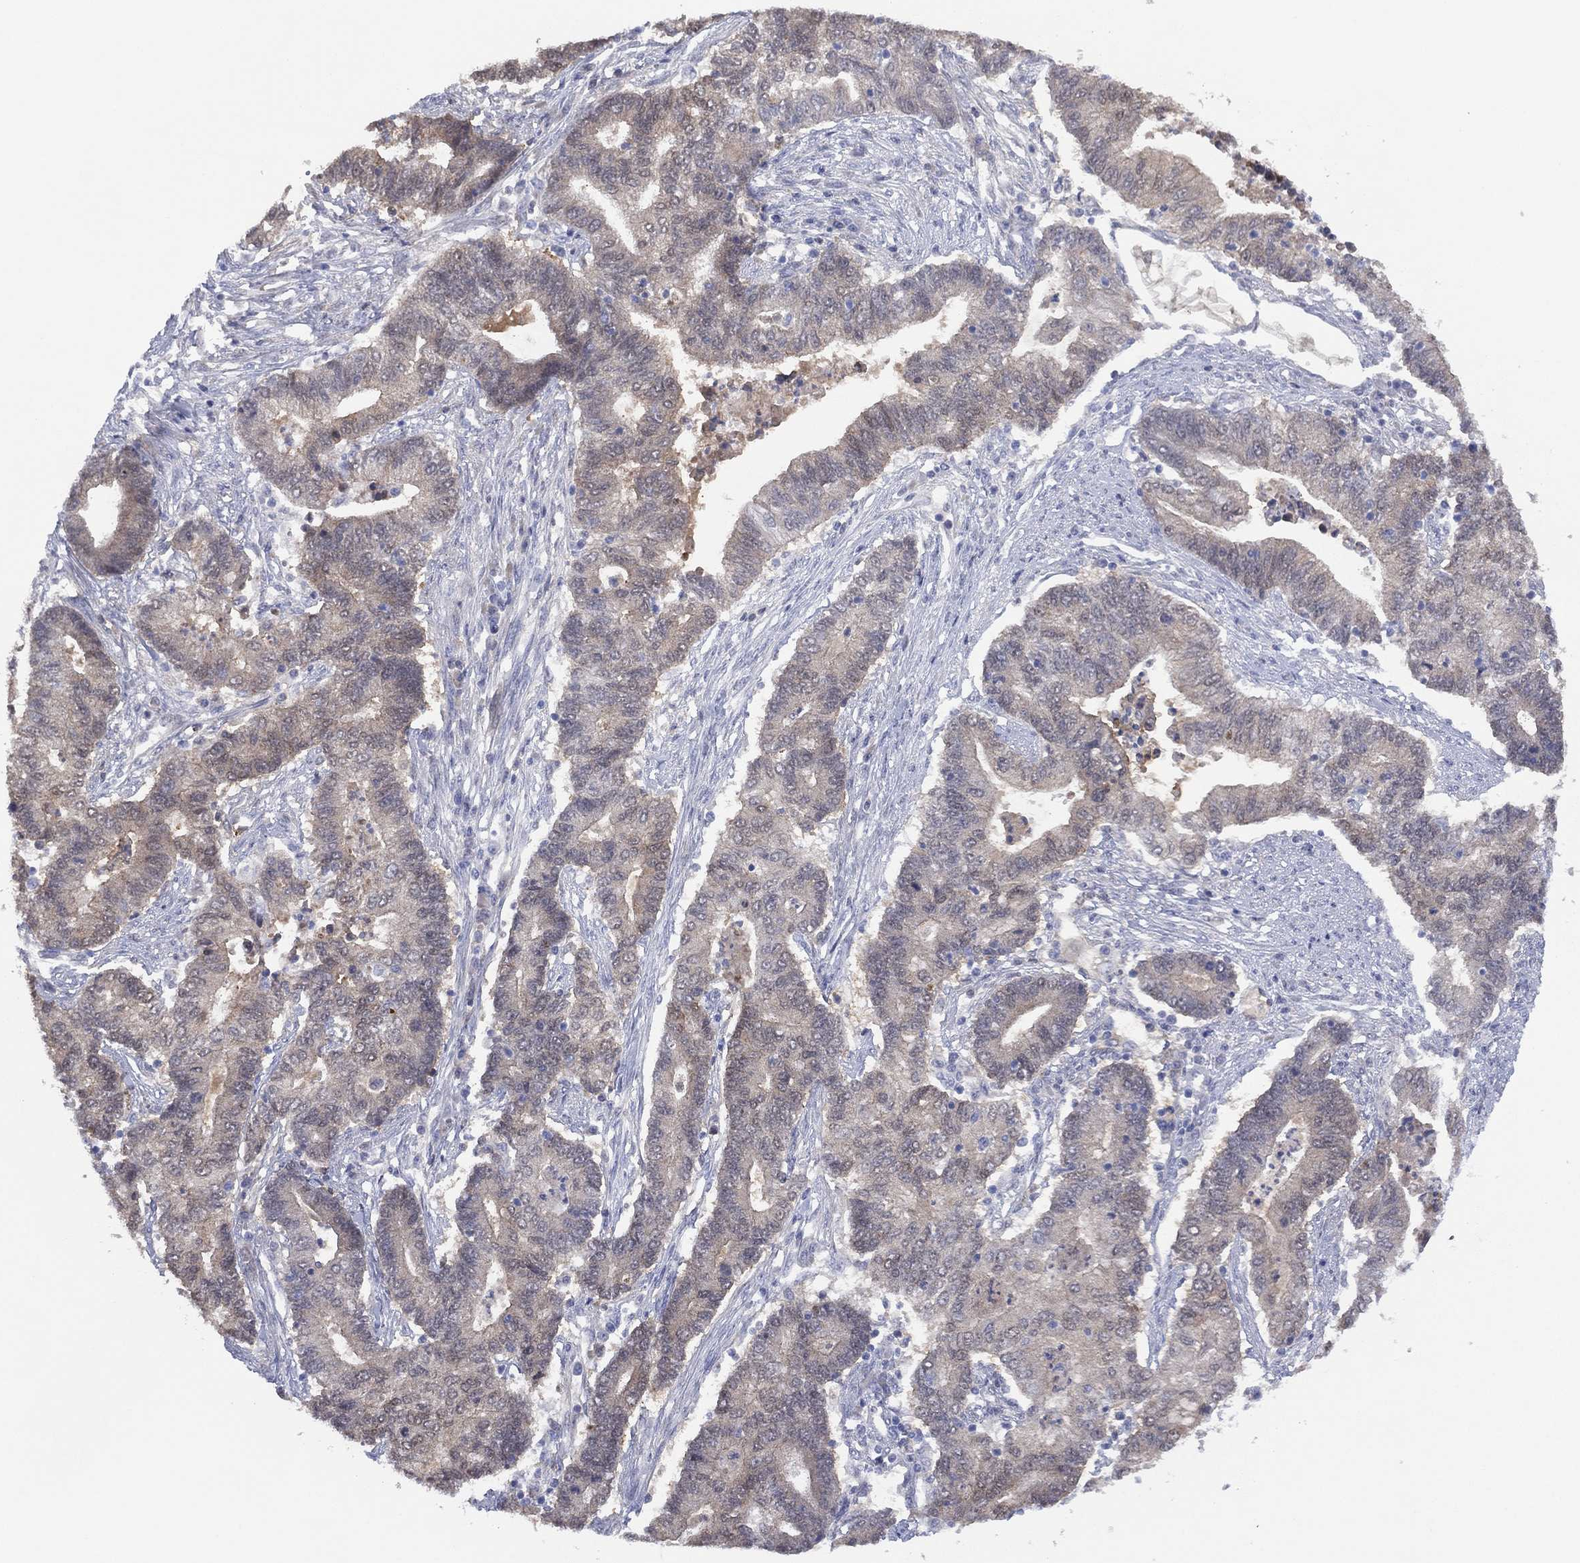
{"staining": {"intensity": "negative", "quantity": "none", "location": "none"}, "tissue": "endometrial cancer", "cell_type": "Tumor cells", "image_type": "cancer", "snomed": [{"axis": "morphology", "description": "Adenocarcinoma, NOS"}, {"axis": "topography", "description": "Uterus"}, {"axis": "topography", "description": "Endometrium"}], "caption": "This is a histopathology image of IHC staining of endometrial adenocarcinoma, which shows no expression in tumor cells.", "gene": "DDAH1", "patient": {"sex": "female", "age": 54}}